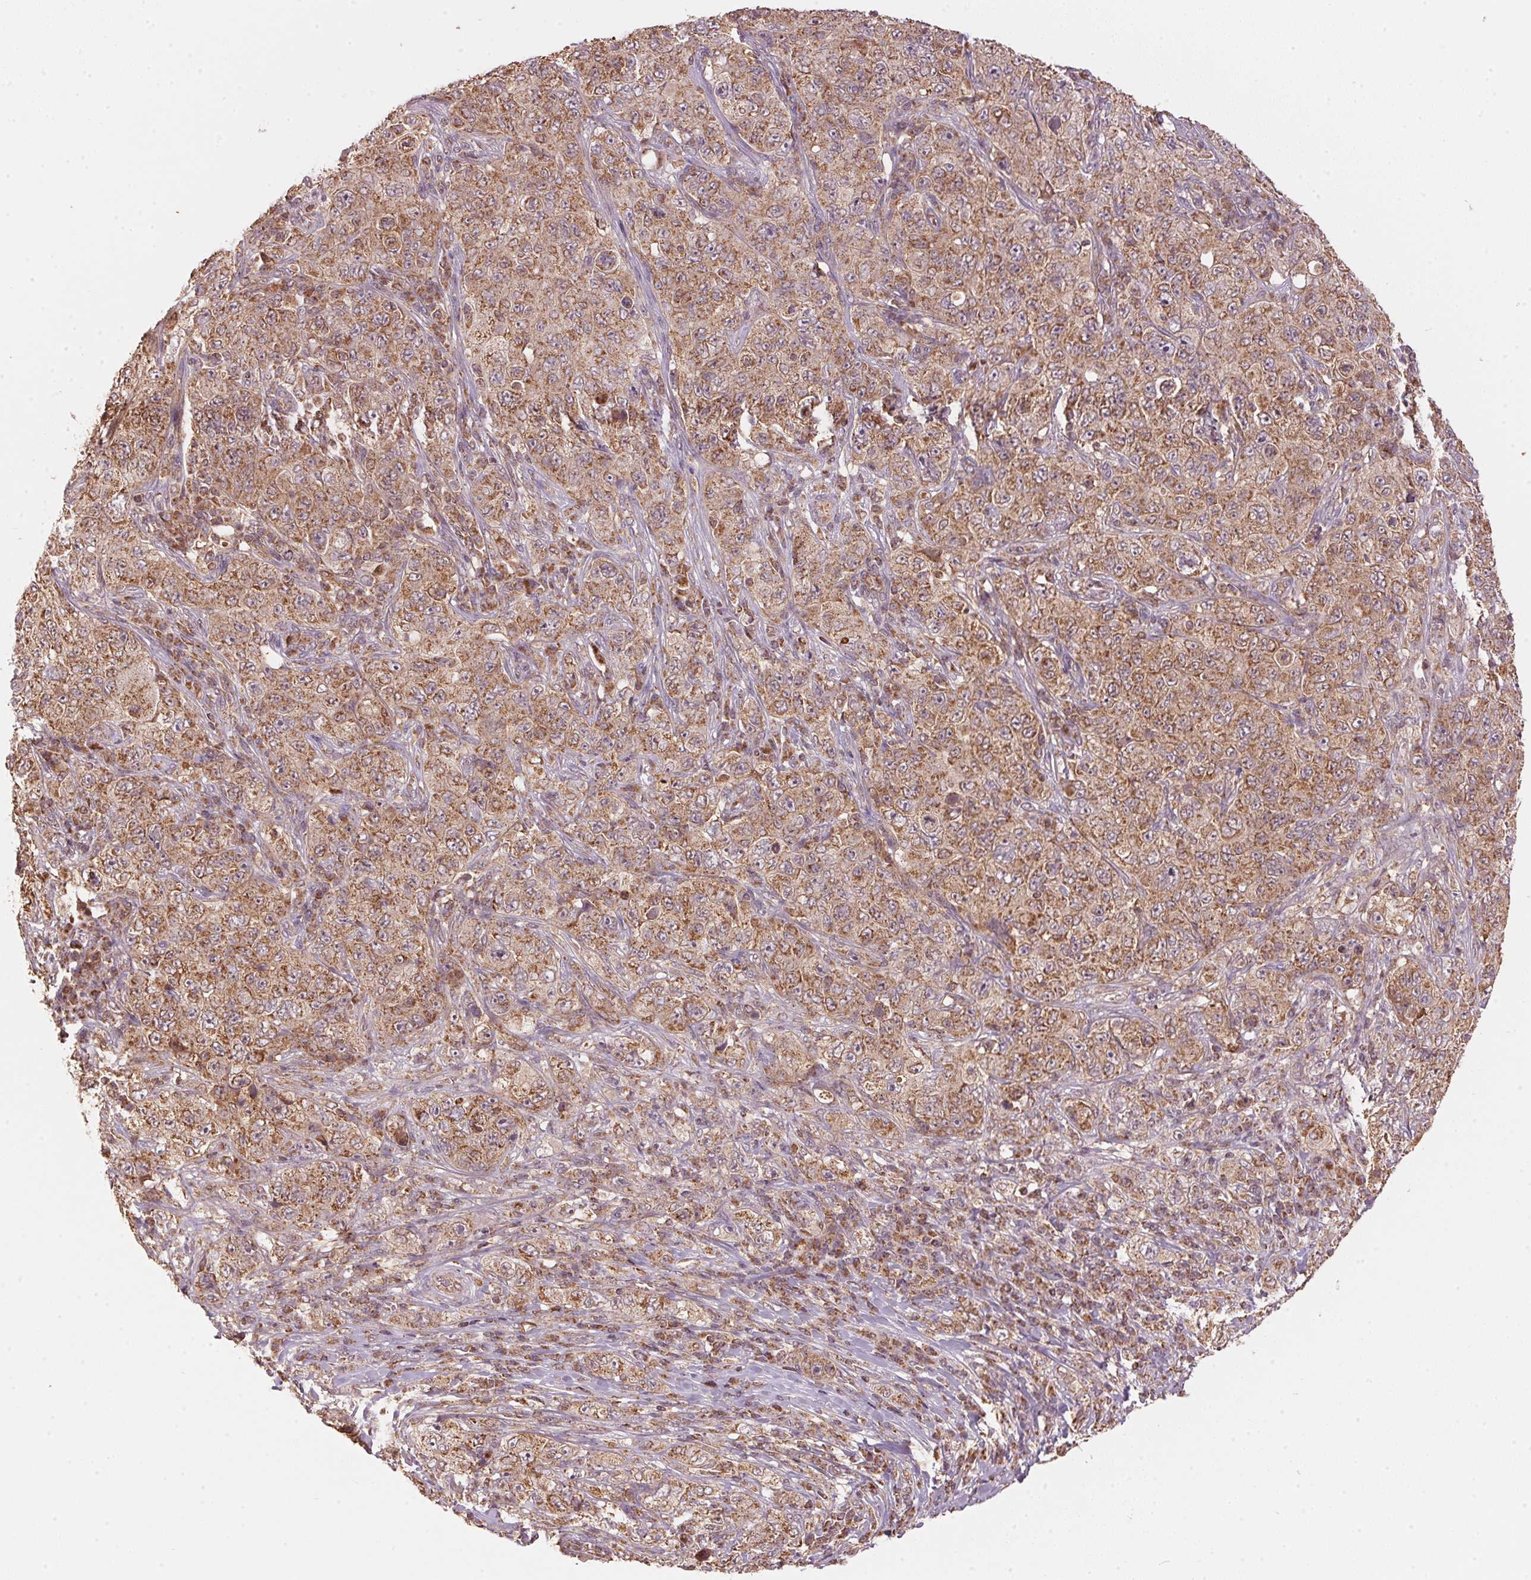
{"staining": {"intensity": "moderate", "quantity": ">75%", "location": "cytoplasmic/membranous"}, "tissue": "pancreatic cancer", "cell_type": "Tumor cells", "image_type": "cancer", "snomed": [{"axis": "morphology", "description": "Adenocarcinoma, NOS"}, {"axis": "topography", "description": "Pancreas"}], "caption": "An immunohistochemistry (IHC) image of neoplastic tissue is shown. Protein staining in brown labels moderate cytoplasmic/membranous positivity in pancreatic cancer (adenocarcinoma) within tumor cells. Ihc stains the protein in brown and the nuclei are stained blue.", "gene": "ARHGAP6", "patient": {"sex": "male", "age": 68}}